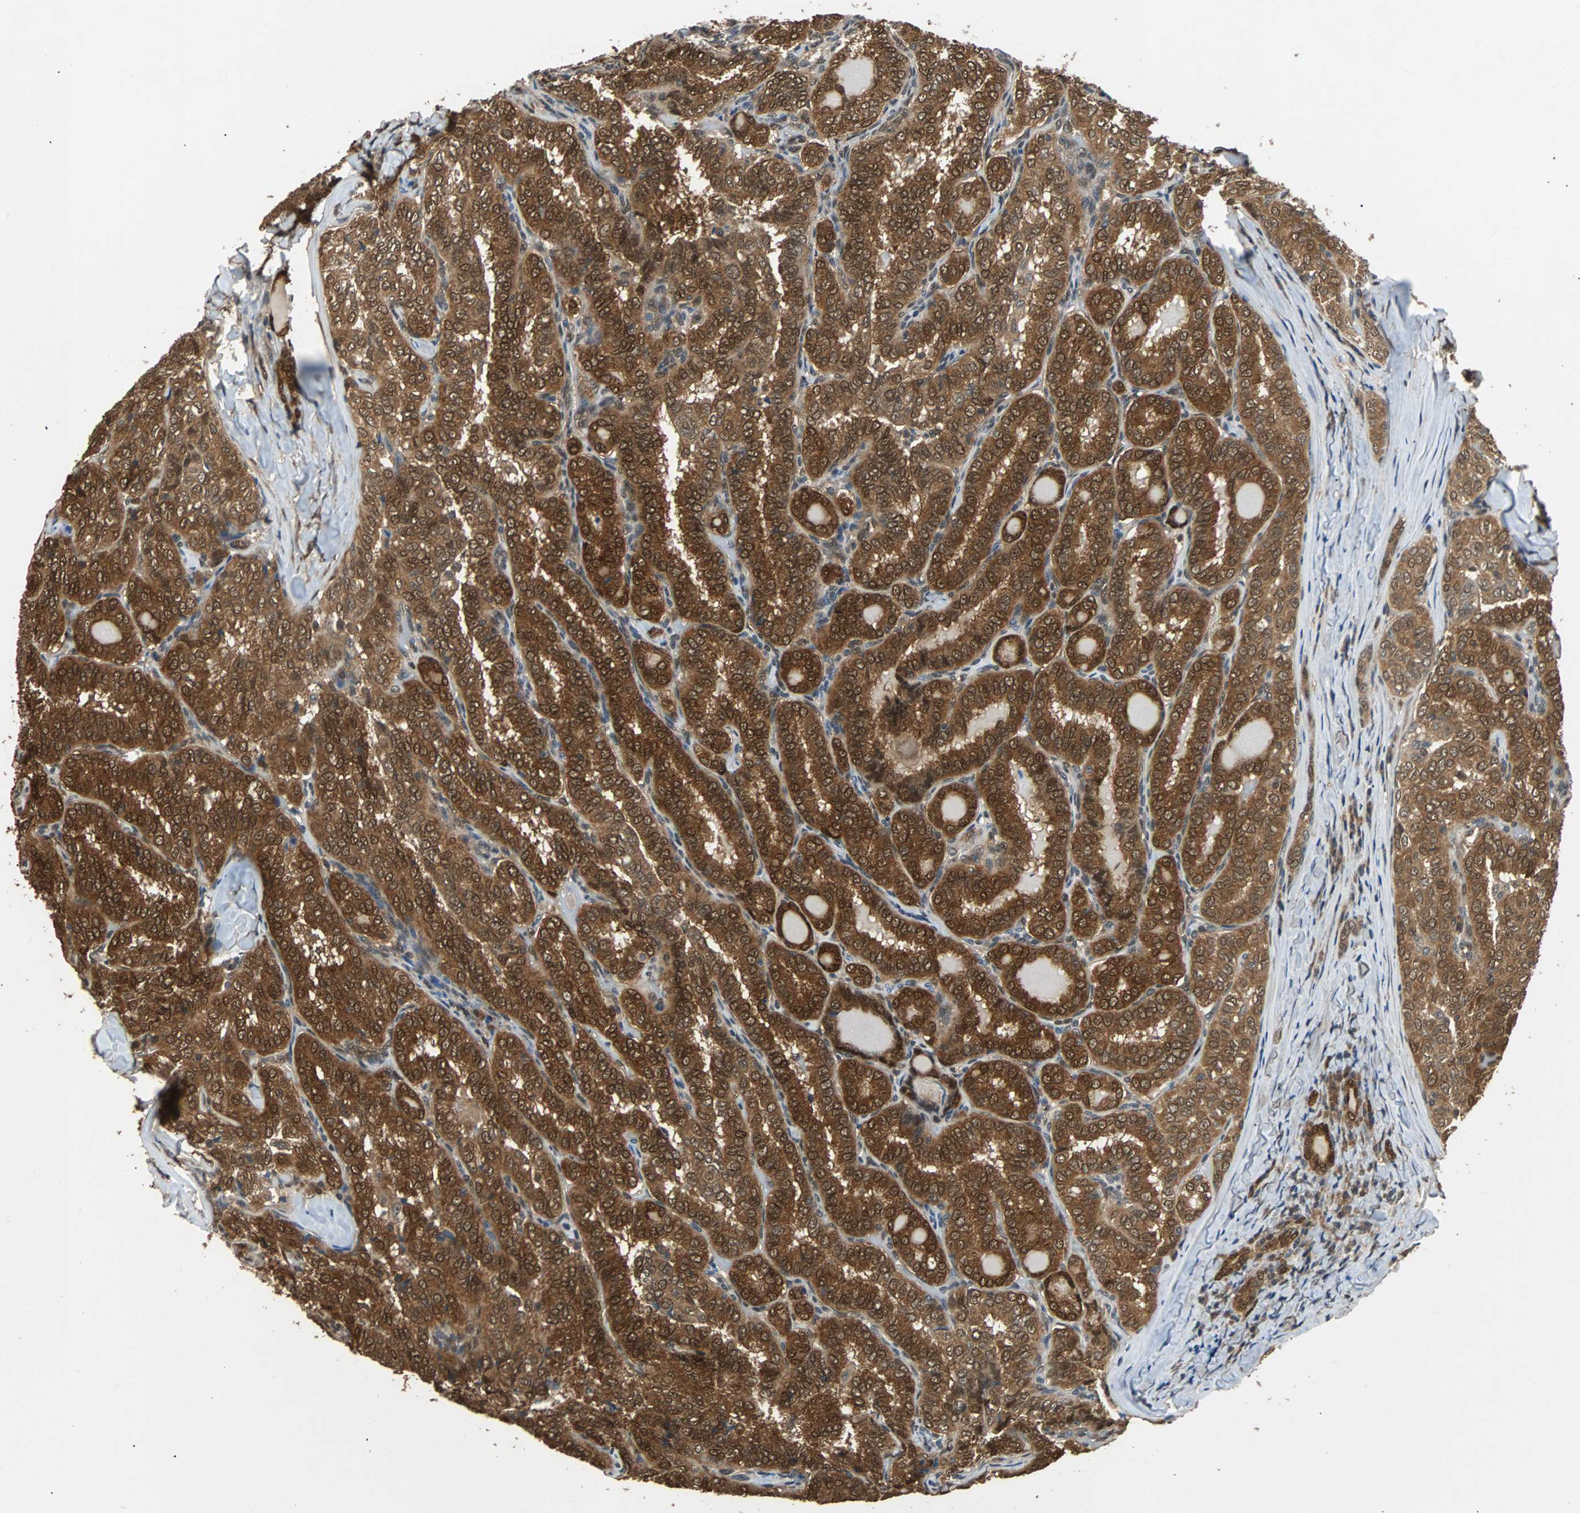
{"staining": {"intensity": "strong", "quantity": ">75%", "location": "cytoplasmic/membranous,nuclear"}, "tissue": "thyroid cancer", "cell_type": "Tumor cells", "image_type": "cancer", "snomed": [{"axis": "morphology", "description": "Normal tissue, NOS"}, {"axis": "morphology", "description": "Papillary adenocarcinoma, NOS"}, {"axis": "topography", "description": "Thyroid gland"}], "caption": "Brown immunohistochemical staining in human papillary adenocarcinoma (thyroid) exhibits strong cytoplasmic/membranous and nuclear positivity in about >75% of tumor cells.", "gene": "PRDX6", "patient": {"sex": "female", "age": 30}}